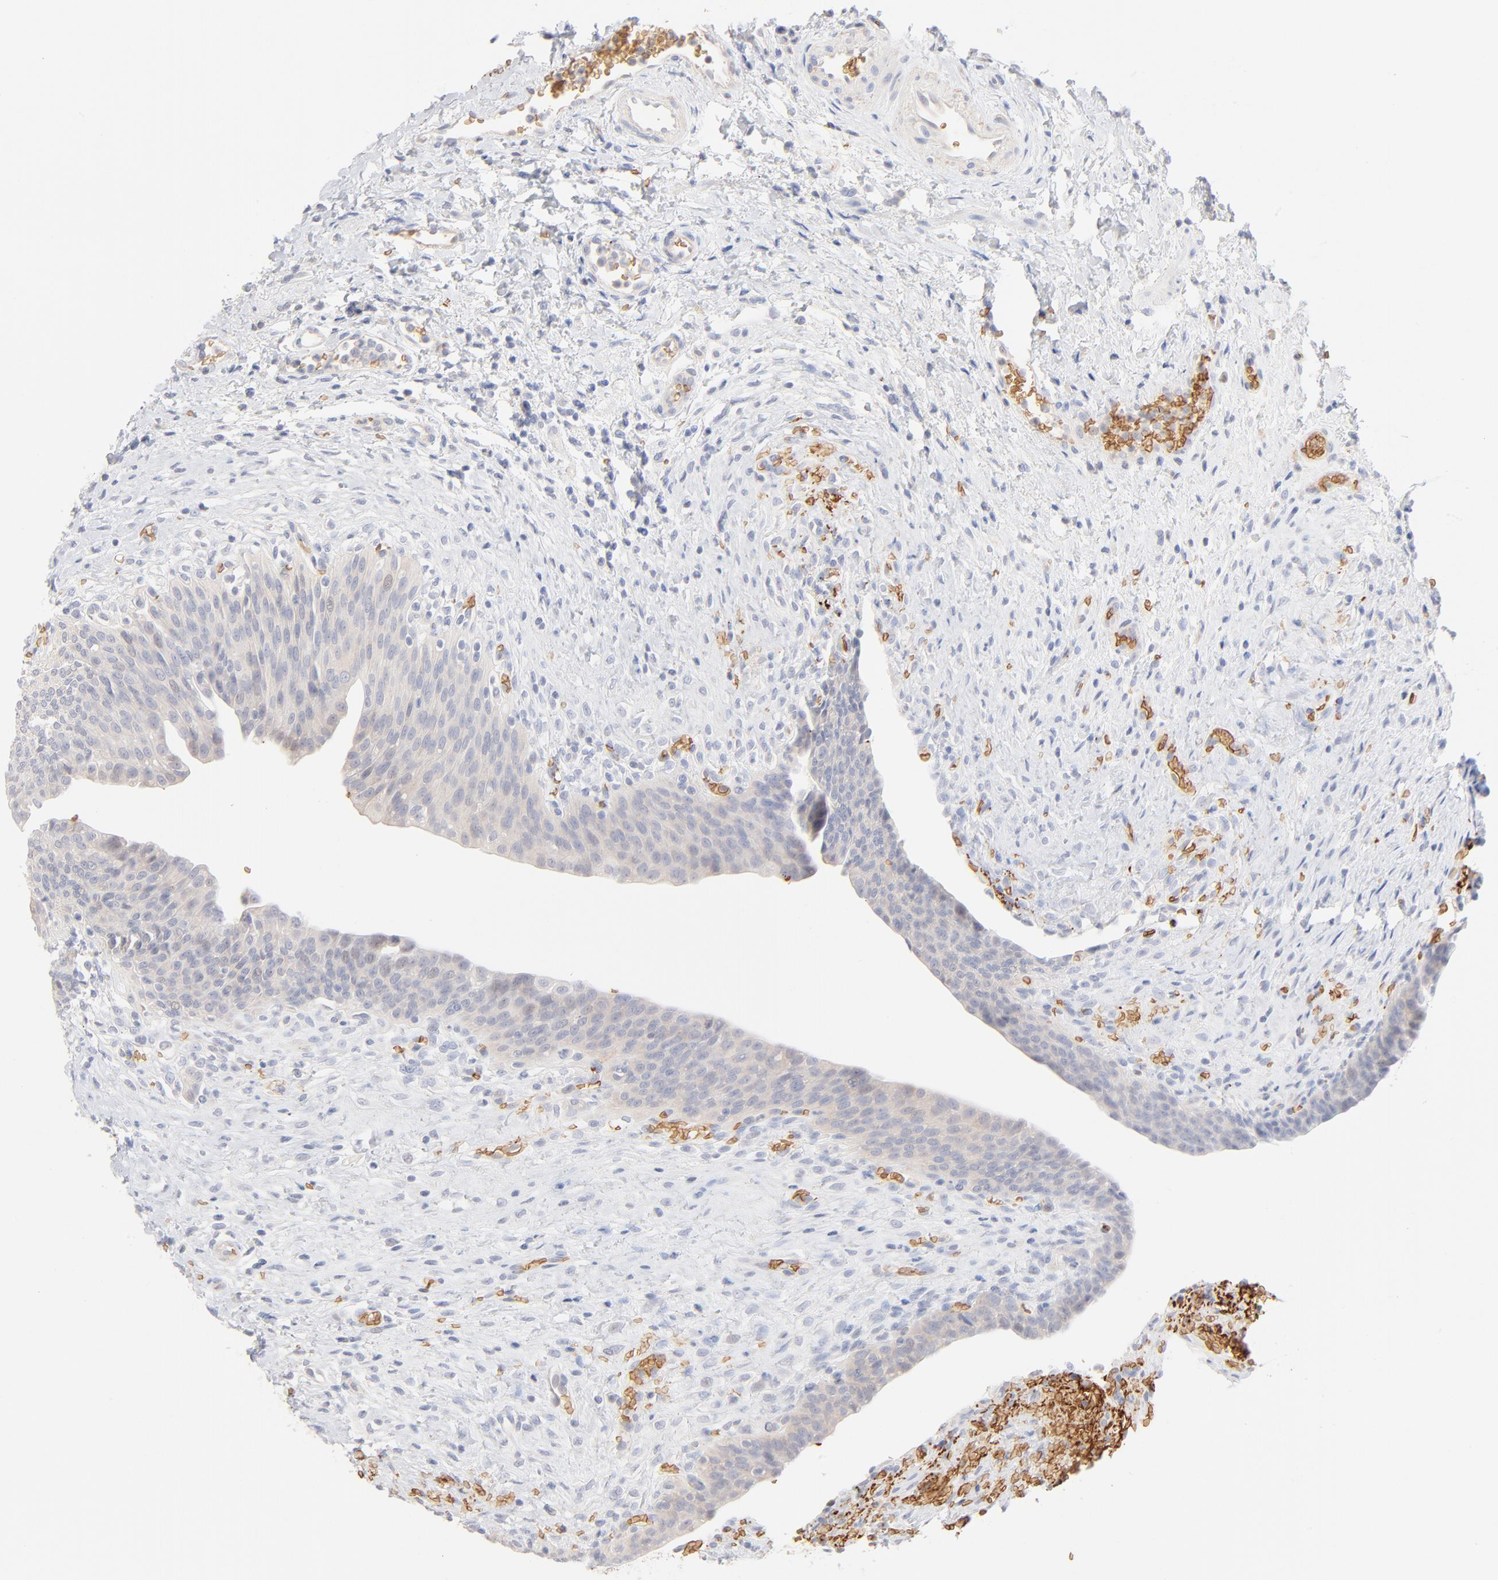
{"staining": {"intensity": "negative", "quantity": "none", "location": "none"}, "tissue": "urinary bladder", "cell_type": "Urothelial cells", "image_type": "normal", "snomed": [{"axis": "morphology", "description": "Normal tissue, NOS"}, {"axis": "morphology", "description": "Dysplasia, NOS"}, {"axis": "topography", "description": "Urinary bladder"}], "caption": "High power microscopy micrograph of an immunohistochemistry histopathology image of normal urinary bladder, revealing no significant positivity in urothelial cells. The staining is performed using DAB (3,3'-diaminobenzidine) brown chromogen with nuclei counter-stained in using hematoxylin.", "gene": "SPTB", "patient": {"sex": "male", "age": 35}}